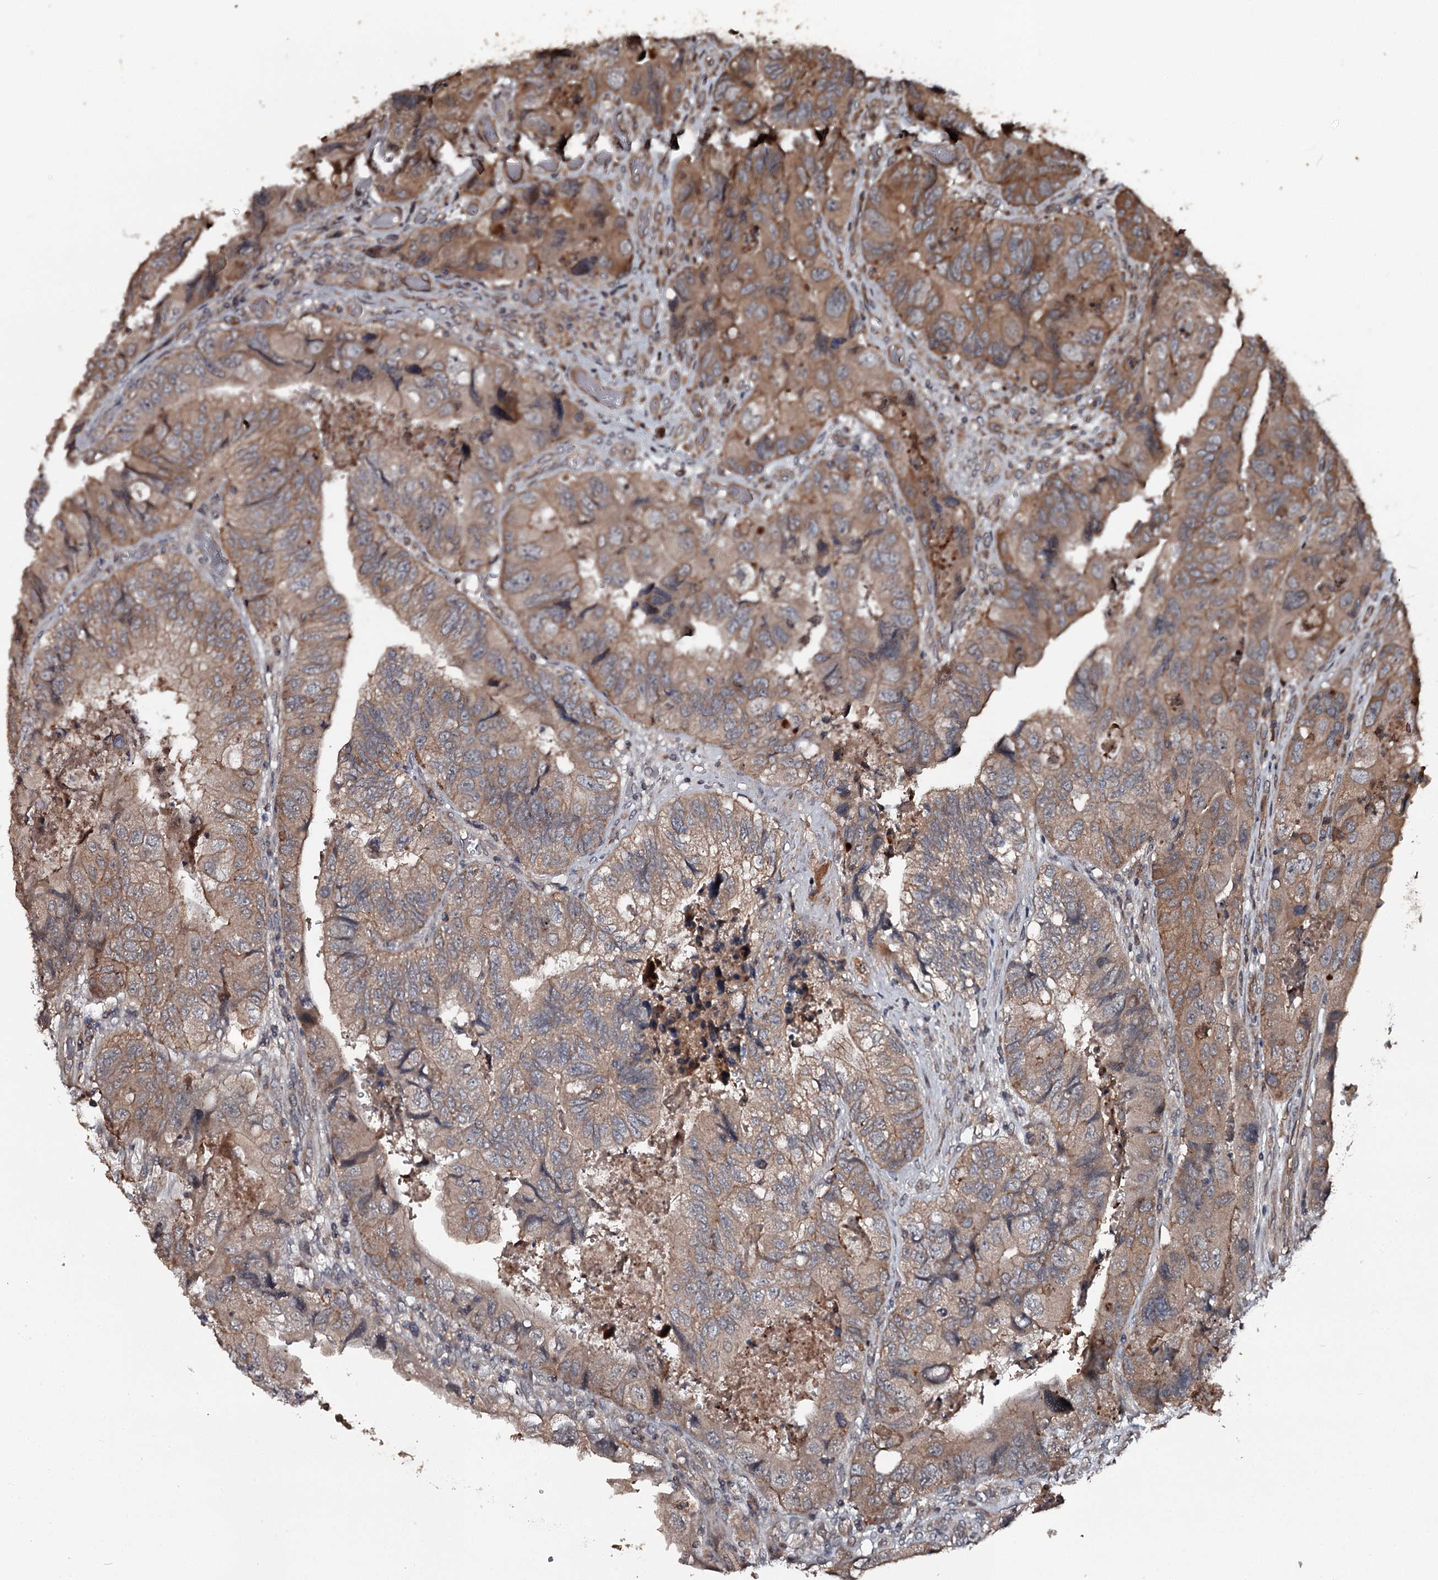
{"staining": {"intensity": "moderate", "quantity": "25%-75%", "location": "cytoplasmic/membranous"}, "tissue": "colorectal cancer", "cell_type": "Tumor cells", "image_type": "cancer", "snomed": [{"axis": "morphology", "description": "Adenocarcinoma, NOS"}, {"axis": "topography", "description": "Rectum"}], "caption": "Colorectal adenocarcinoma tissue shows moderate cytoplasmic/membranous staining in approximately 25%-75% of tumor cells, visualized by immunohistochemistry.", "gene": "RAB21", "patient": {"sex": "male", "age": 63}}